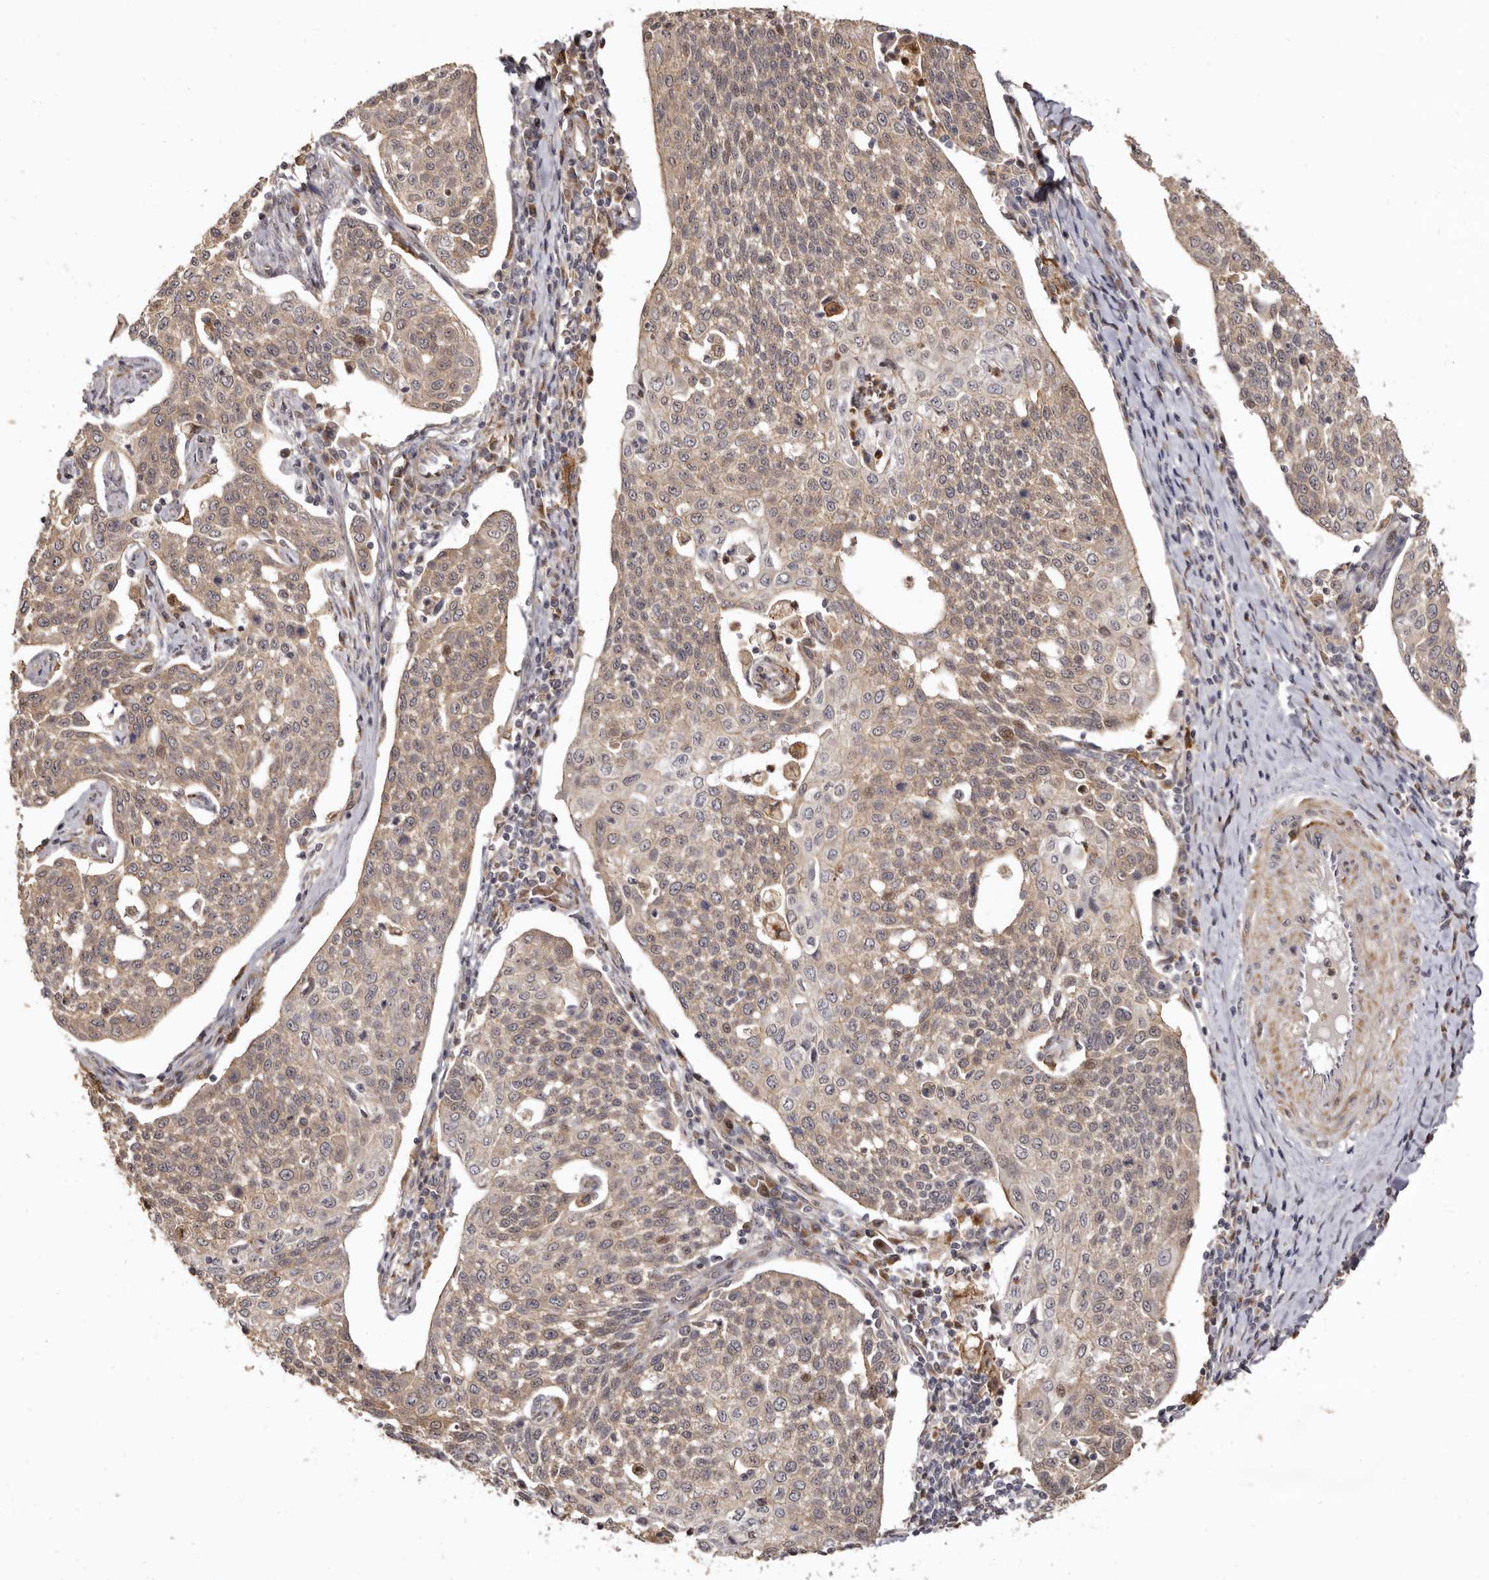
{"staining": {"intensity": "weak", "quantity": ">75%", "location": "cytoplasmic/membranous"}, "tissue": "cervical cancer", "cell_type": "Tumor cells", "image_type": "cancer", "snomed": [{"axis": "morphology", "description": "Squamous cell carcinoma, NOS"}, {"axis": "topography", "description": "Cervix"}], "caption": "Protein analysis of cervical cancer tissue displays weak cytoplasmic/membranous staining in approximately >75% of tumor cells. (Stains: DAB in brown, nuclei in blue, Microscopy: brightfield microscopy at high magnification).", "gene": "ZNF326", "patient": {"sex": "female", "age": 34}}